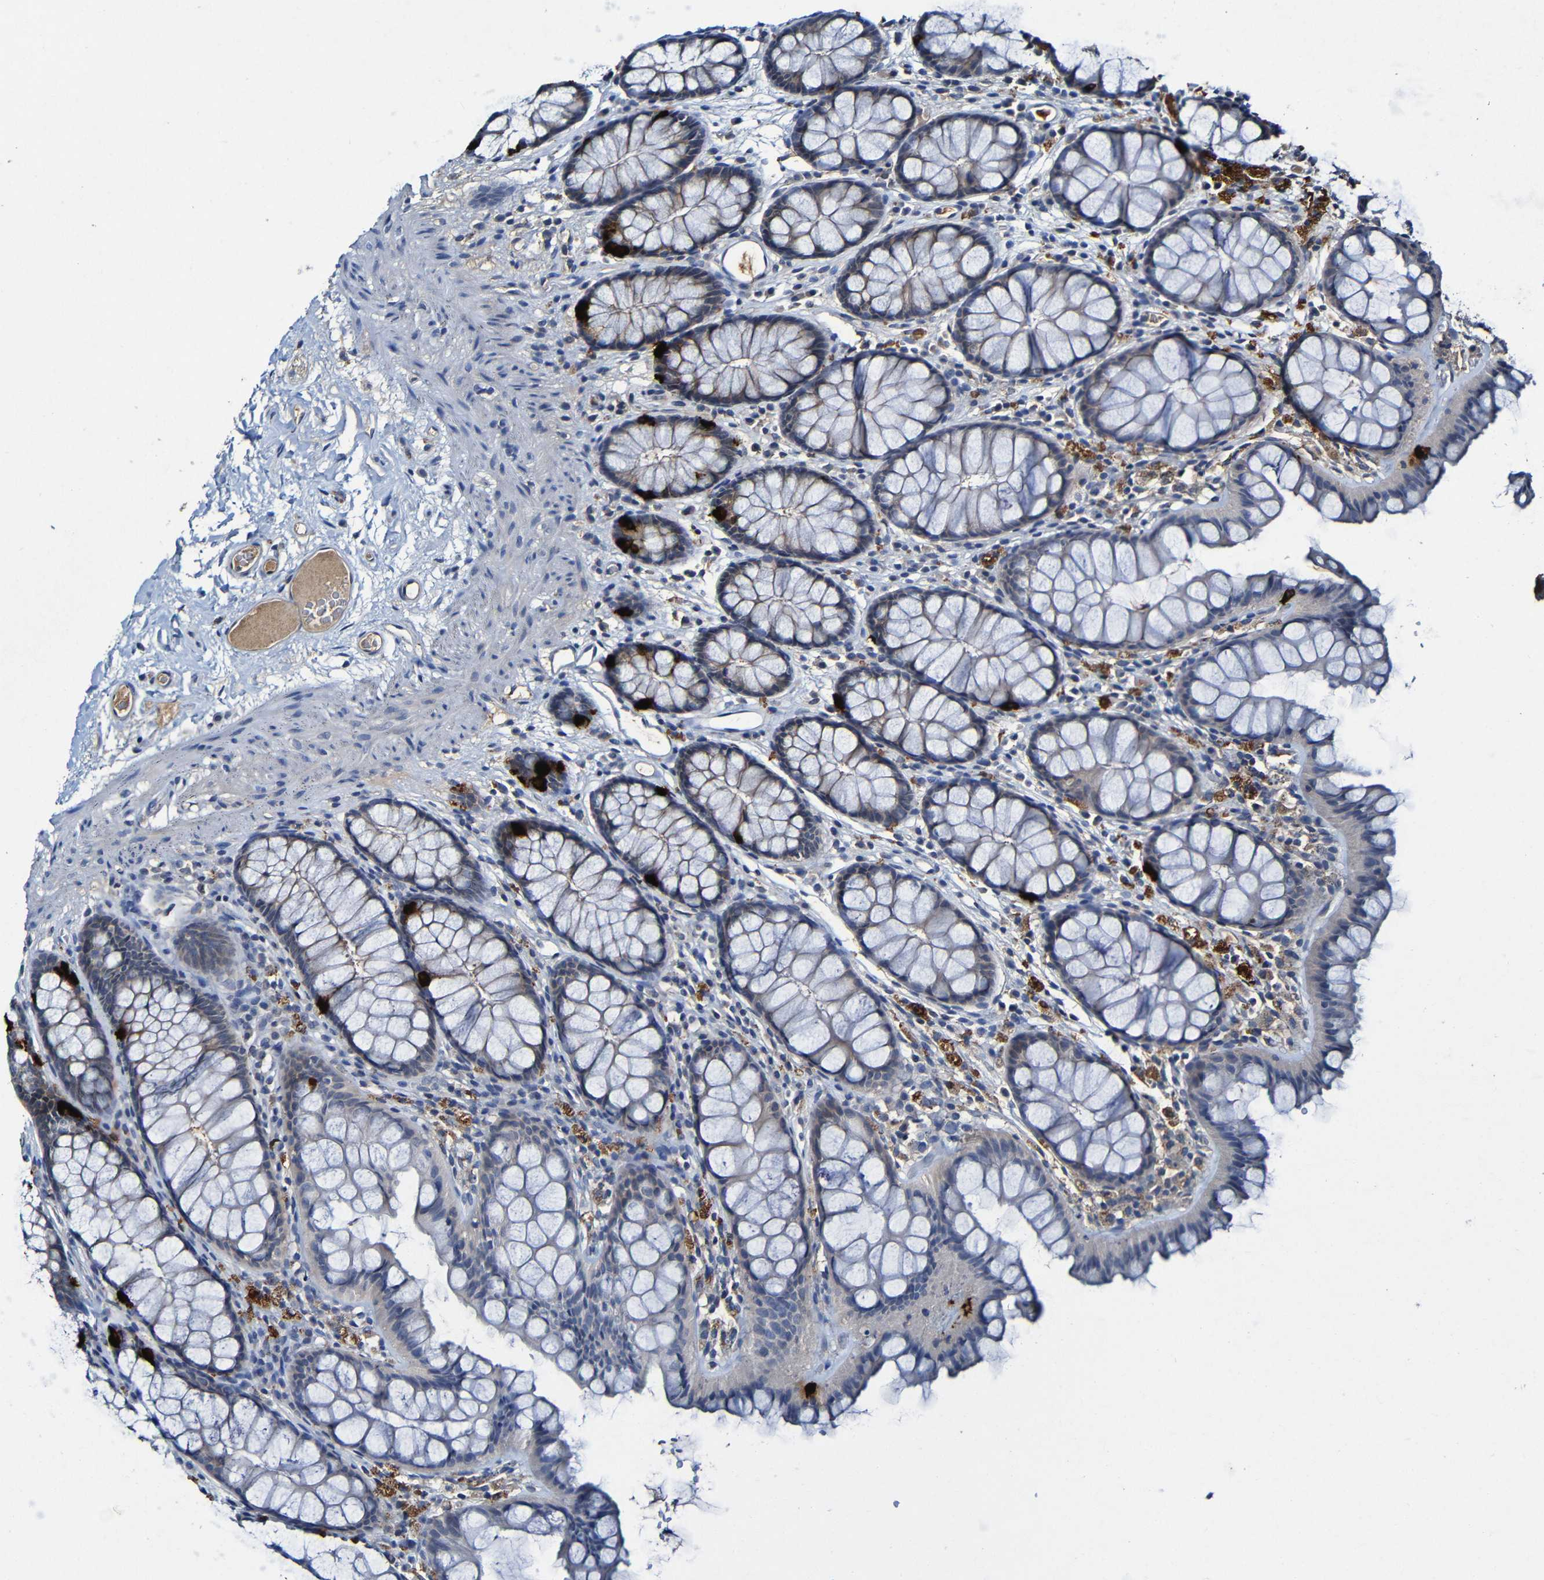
{"staining": {"intensity": "negative", "quantity": "none", "location": "none"}, "tissue": "colon", "cell_type": "Endothelial cells", "image_type": "normal", "snomed": [{"axis": "morphology", "description": "Normal tissue, NOS"}, {"axis": "topography", "description": "Colon"}], "caption": "Endothelial cells are negative for protein expression in benign human colon. The staining is performed using DAB (3,3'-diaminobenzidine) brown chromogen with nuclei counter-stained in using hematoxylin.", "gene": "LRRC70", "patient": {"sex": "female", "age": 55}}